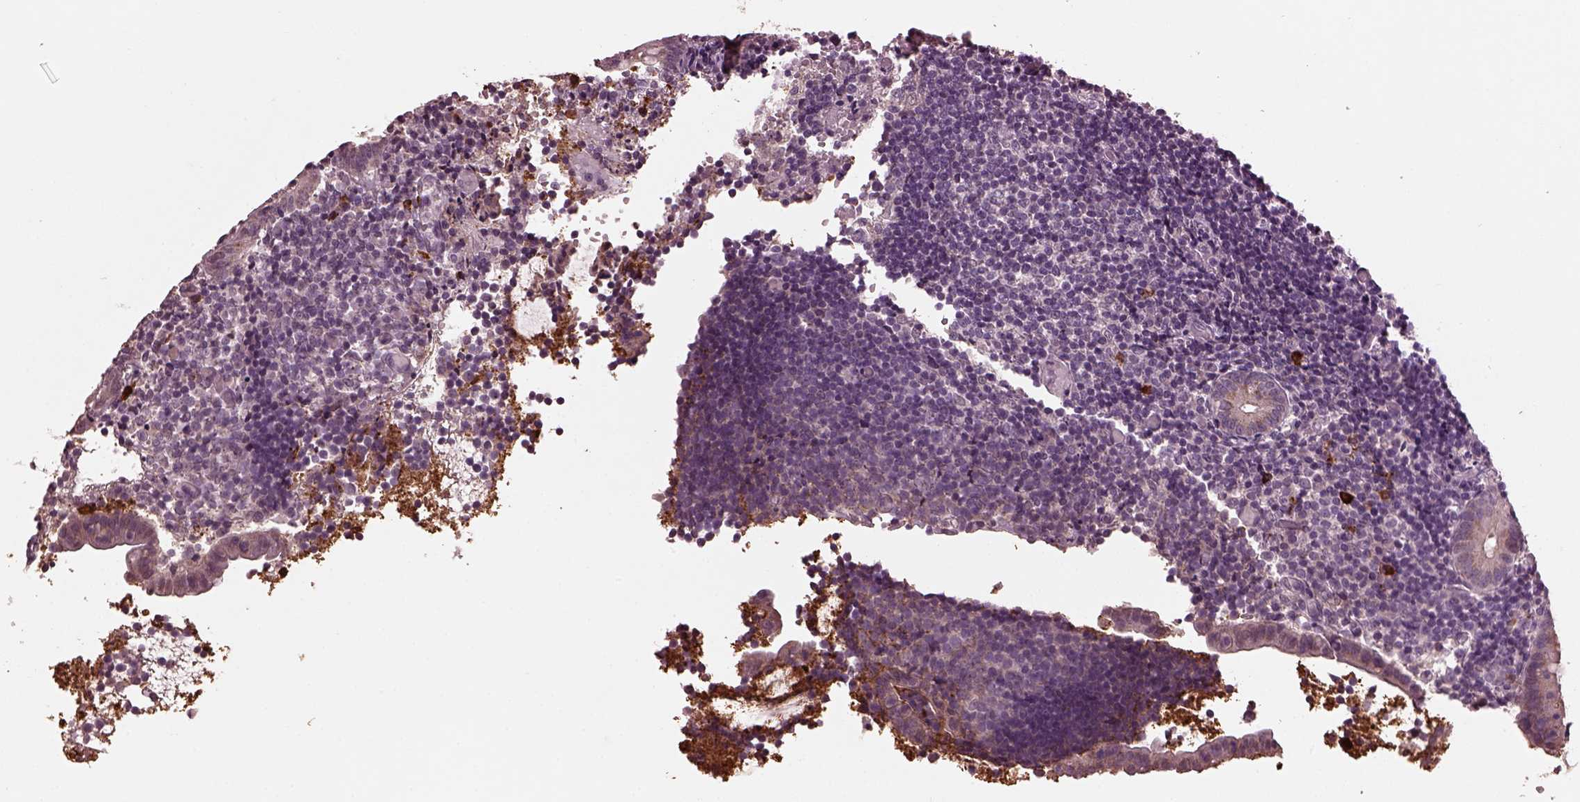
{"staining": {"intensity": "negative", "quantity": "none", "location": "none"}, "tissue": "appendix", "cell_type": "Glandular cells", "image_type": "normal", "snomed": [{"axis": "morphology", "description": "Normal tissue, NOS"}, {"axis": "topography", "description": "Appendix"}], "caption": "The immunohistochemistry (IHC) micrograph has no significant staining in glandular cells of appendix. (DAB IHC with hematoxylin counter stain).", "gene": "IL18RAP", "patient": {"sex": "female", "age": 32}}